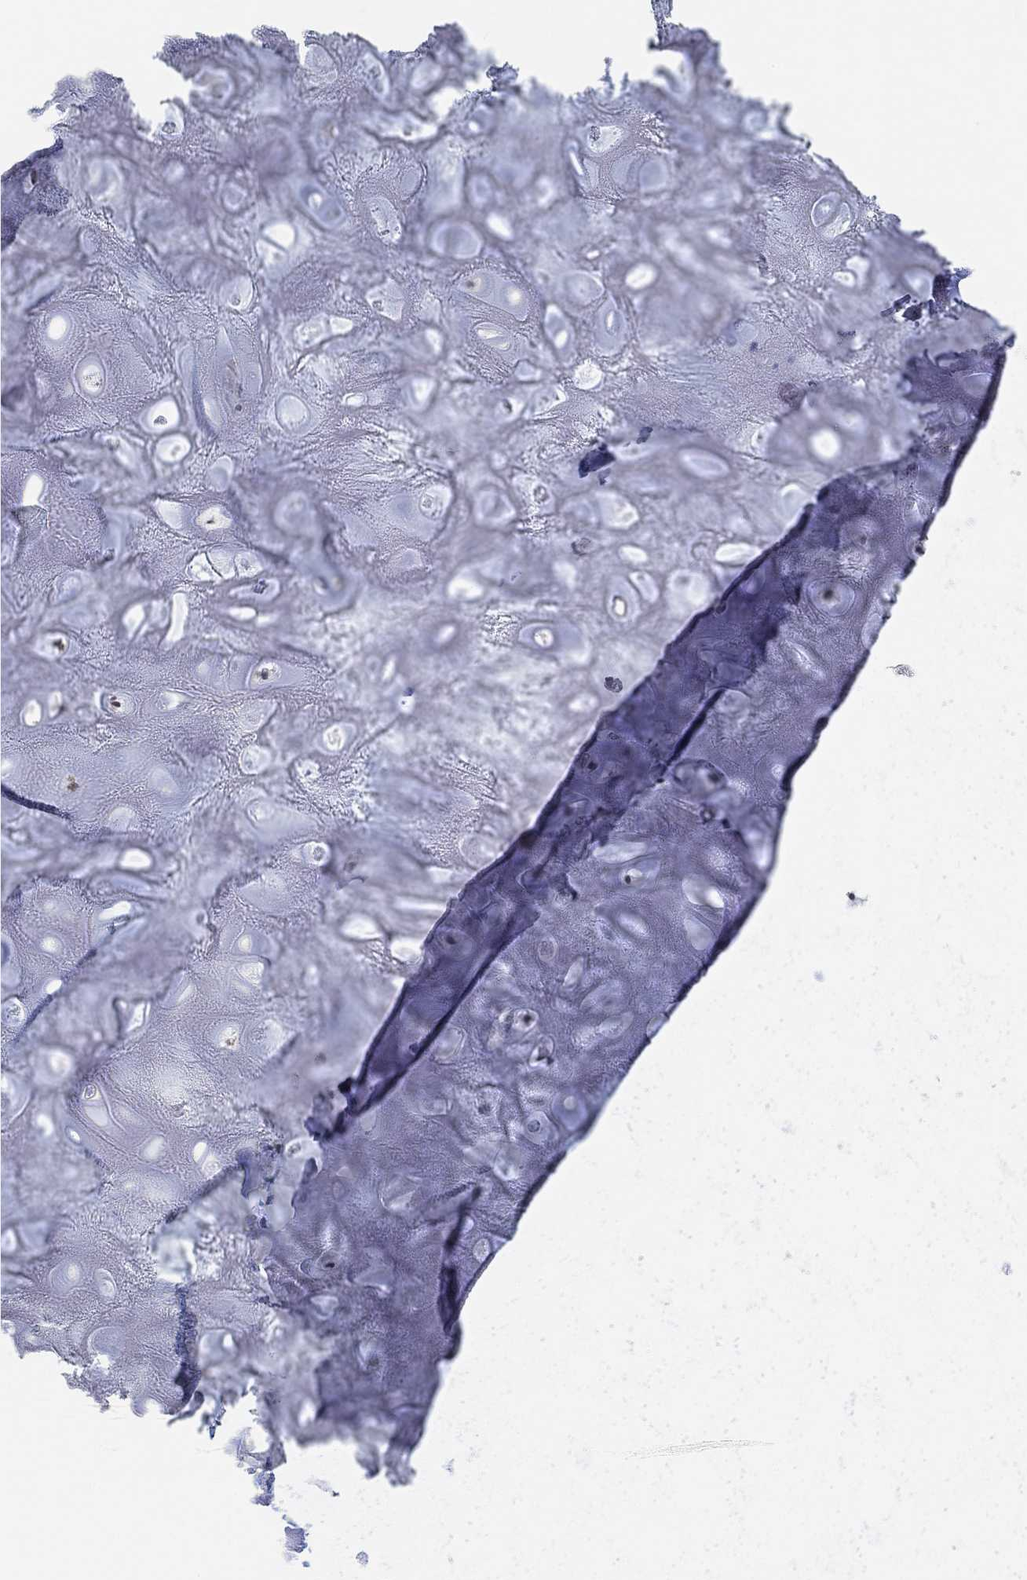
{"staining": {"intensity": "negative", "quantity": "none", "location": "none"}, "tissue": "soft tissue", "cell_type": "Chondrocytes", "image_type": "normal", "snomed": [{"axis": "morphology", "description": "Normal tissue, NOS"}, {"axis": "topography", "description": "Cartilage tissue"}], "caption": "This photomicrograph is of unremarkable soft tissue stained with IHC to label a protein in brown with the nuclei are counter-stained blue. There is no positivity in chondrocytes.", "gene": "PWWP2B", "patient": {"sex": "male", "age": 64}}